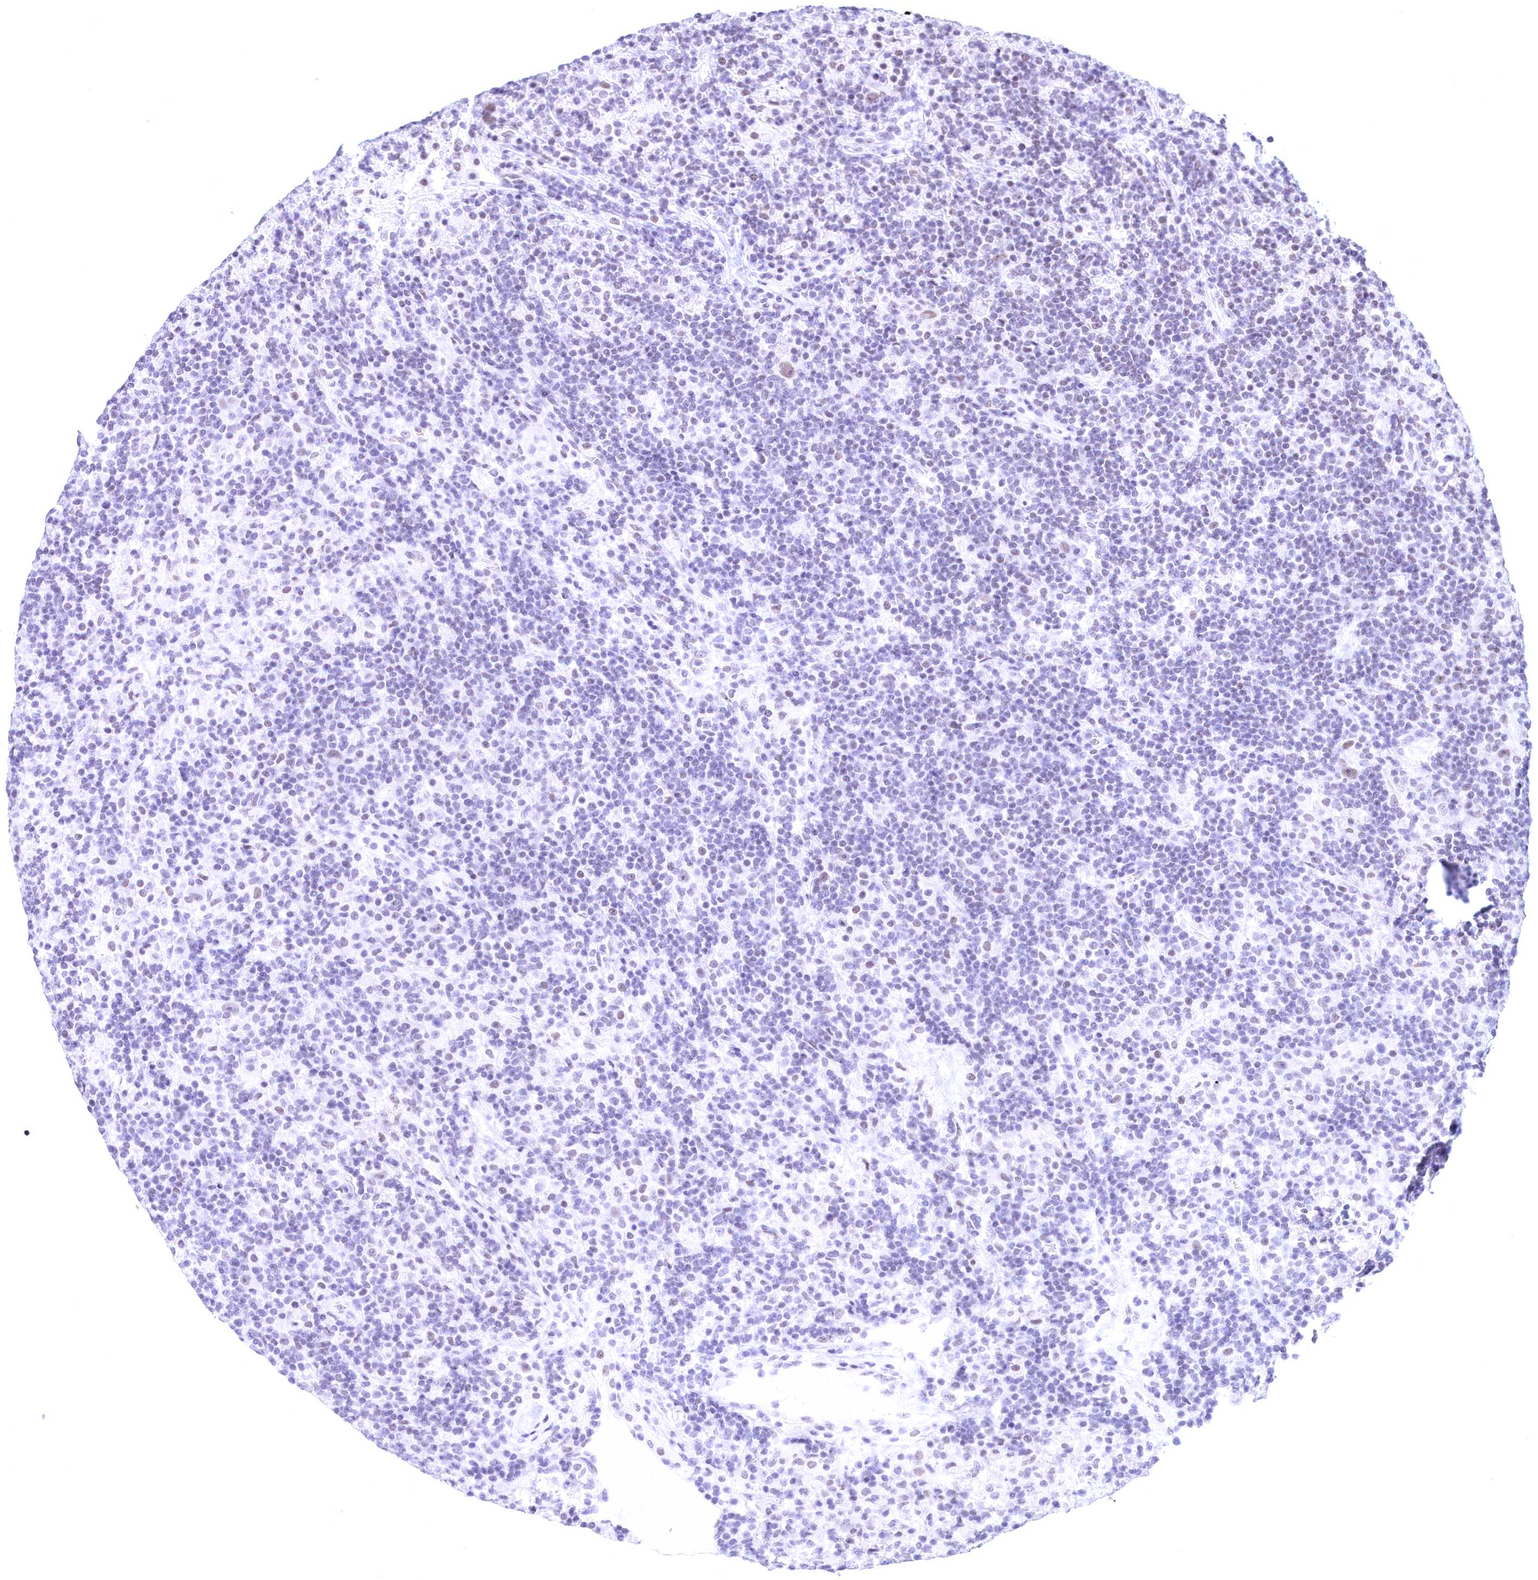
{"staining": {"intensity": "weak", "quantity": "<25%", "location": "nuclear"}, "tissue": "lymphoma", "cell_type": "Tumor cells", "image_type": "cancer", "snomed": [{"axis": "morphology", "description": "Hodgkin's disease, NOS"}, {"axis": "topography", "description": "Lymph node"}], "caption": "Immunohistochemical staining of human Hodgkin's disease reveals no significant staining in tumor cells. (DAB immunohistochemistry (IHC) visualized using brightfield microscopy, high magnification).", "gene": "CDC26", "patient": {"sex": "male", "age": 70}}